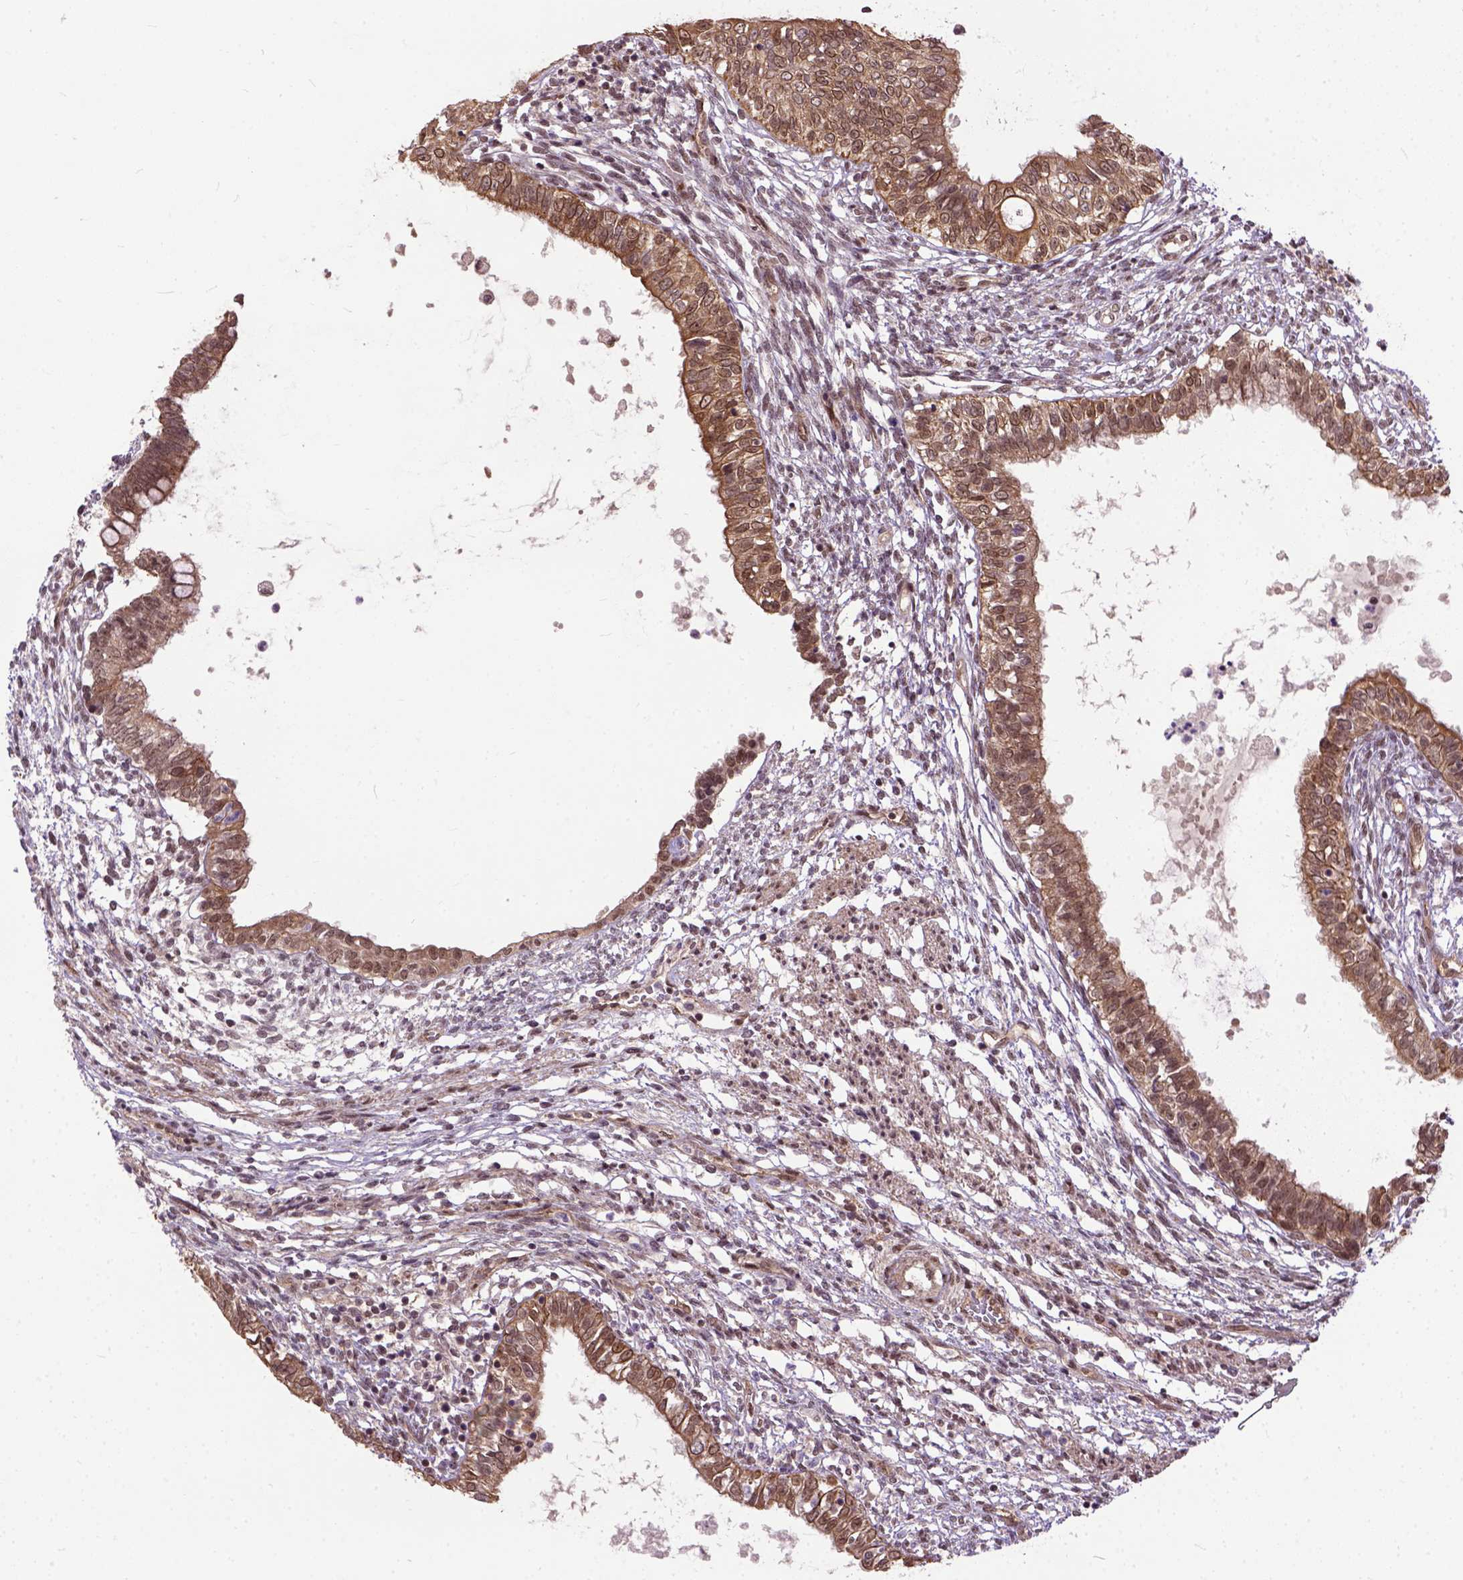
{"staining": {"intensity": "moderate", "quantity": ">75%", "location": "nuclear"}, "tissue": "testis cancer", "cell_type": "Tumor cells", "image_type": "cancer", "snomed": [{"axis": "morphology", "description": "Carcinoma, Embryonal, NOS"}, {"axis": "topography", "description": "Testis"}], "caption": "A brown stain labels moderate nuclear expression of a protein in human embryonal carcinoma (testis) tumor cells.", "gene": "ZNF630", "patient": {"sex": "male", "age": 37}}